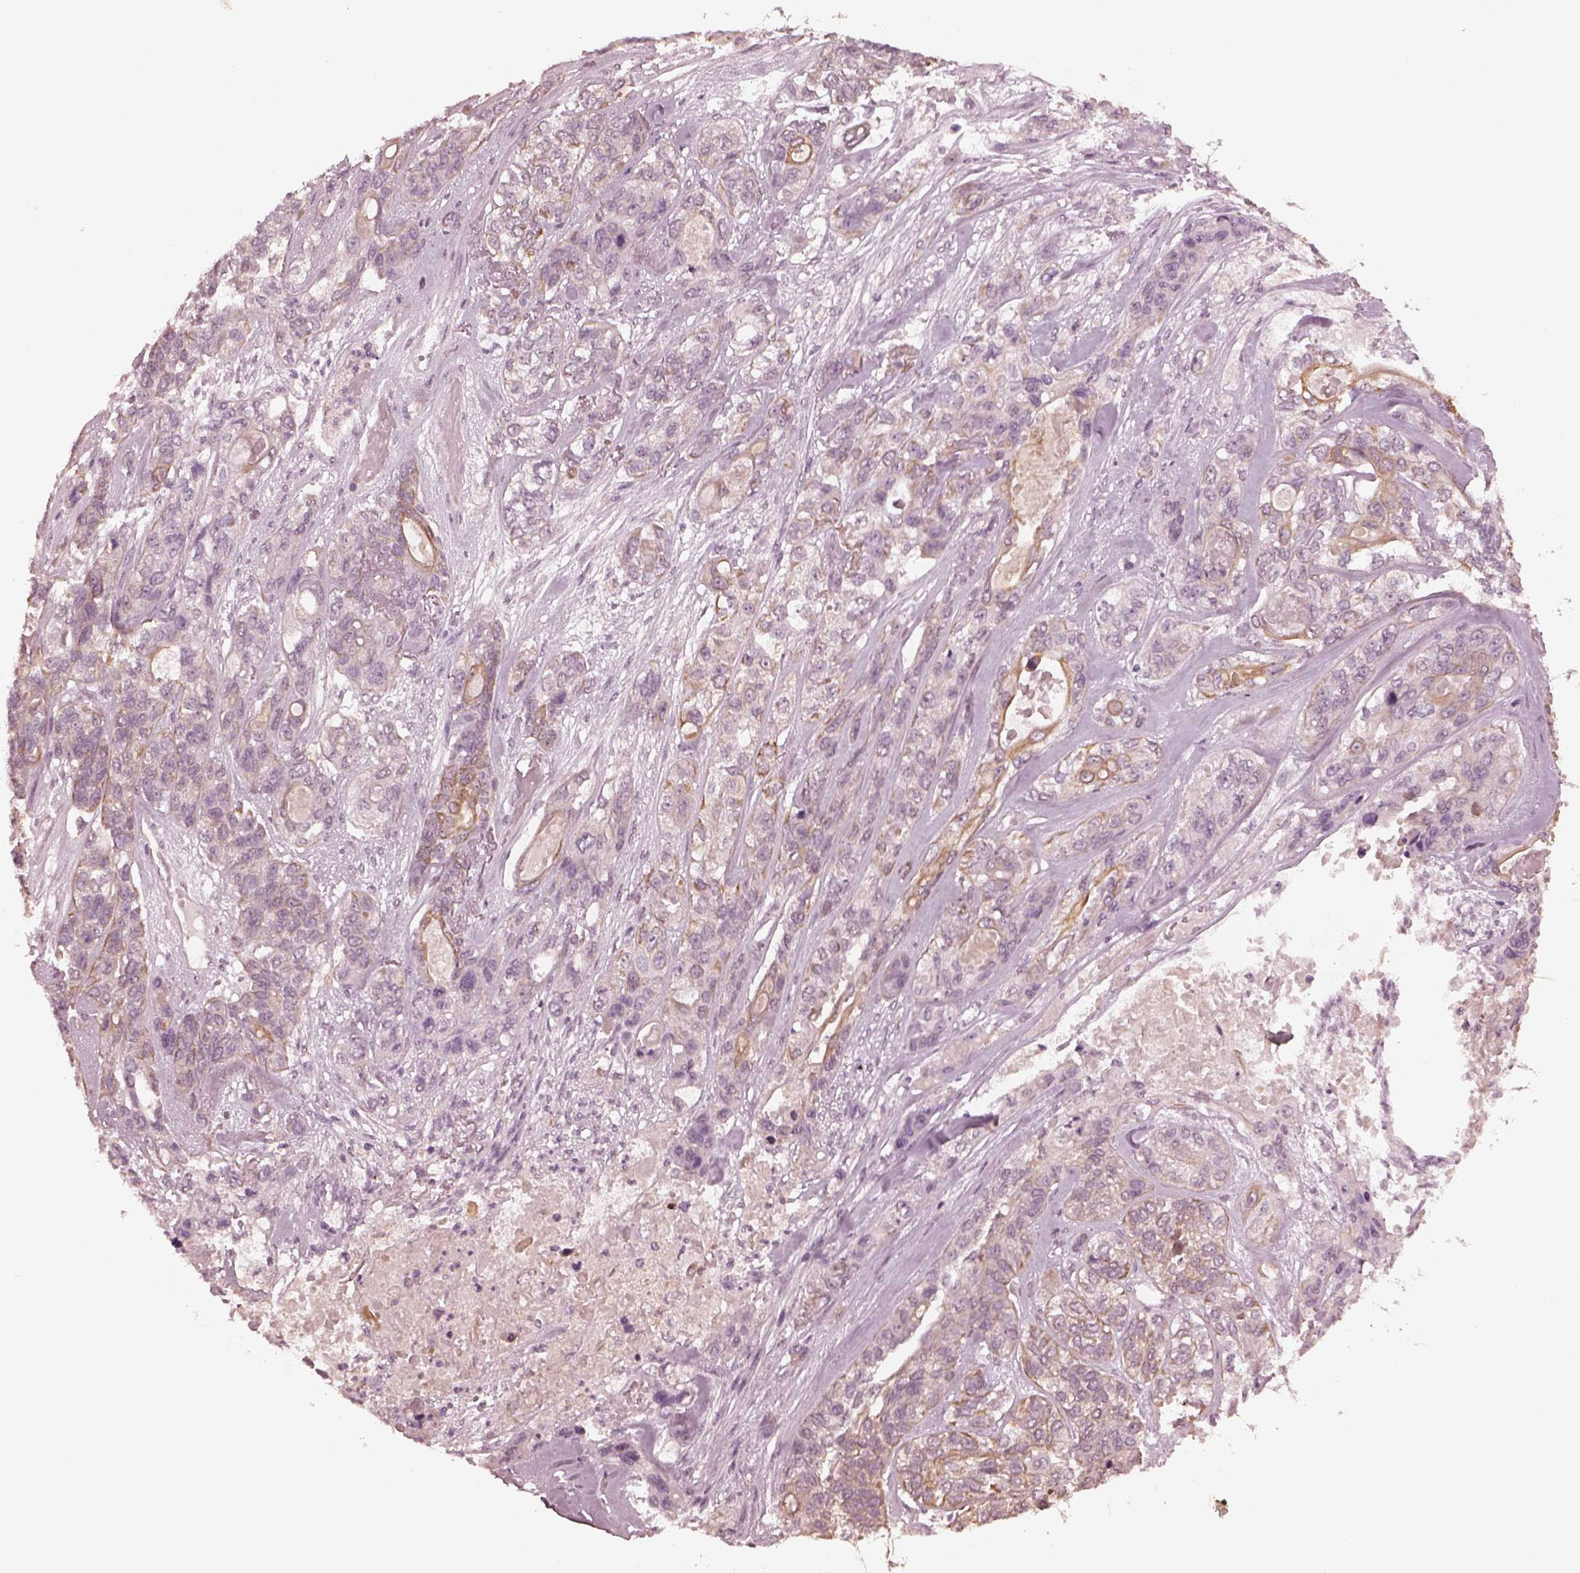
{"staining": {"intensity": "moderate", "quantity": "25%-75%", "location": "cytoplasmic/membranous"}, "tissue": "lung cancer", "cell_type": "Tumor cells", "image_type": "cancer", "snomed": [{"axis": "morphology", "description": "Squamous cell carcinoma, NOS"}, {"axis": "topography", "description": "Lung"}], "caption": "Immunohistochemistry of lung squamous cell carcinoma demonstrates medium levels of moderate cytoplasmic/membranous staining in about 25%-75% of tumor cells. The staining was performed using DAB (3,3'-diaminobenzidine), with brown indicating positive protein expression. Nuclei are stained blue with hematoxylin.", "gene": "KRT79", "patient": {"sex": "female", "age": 70}}